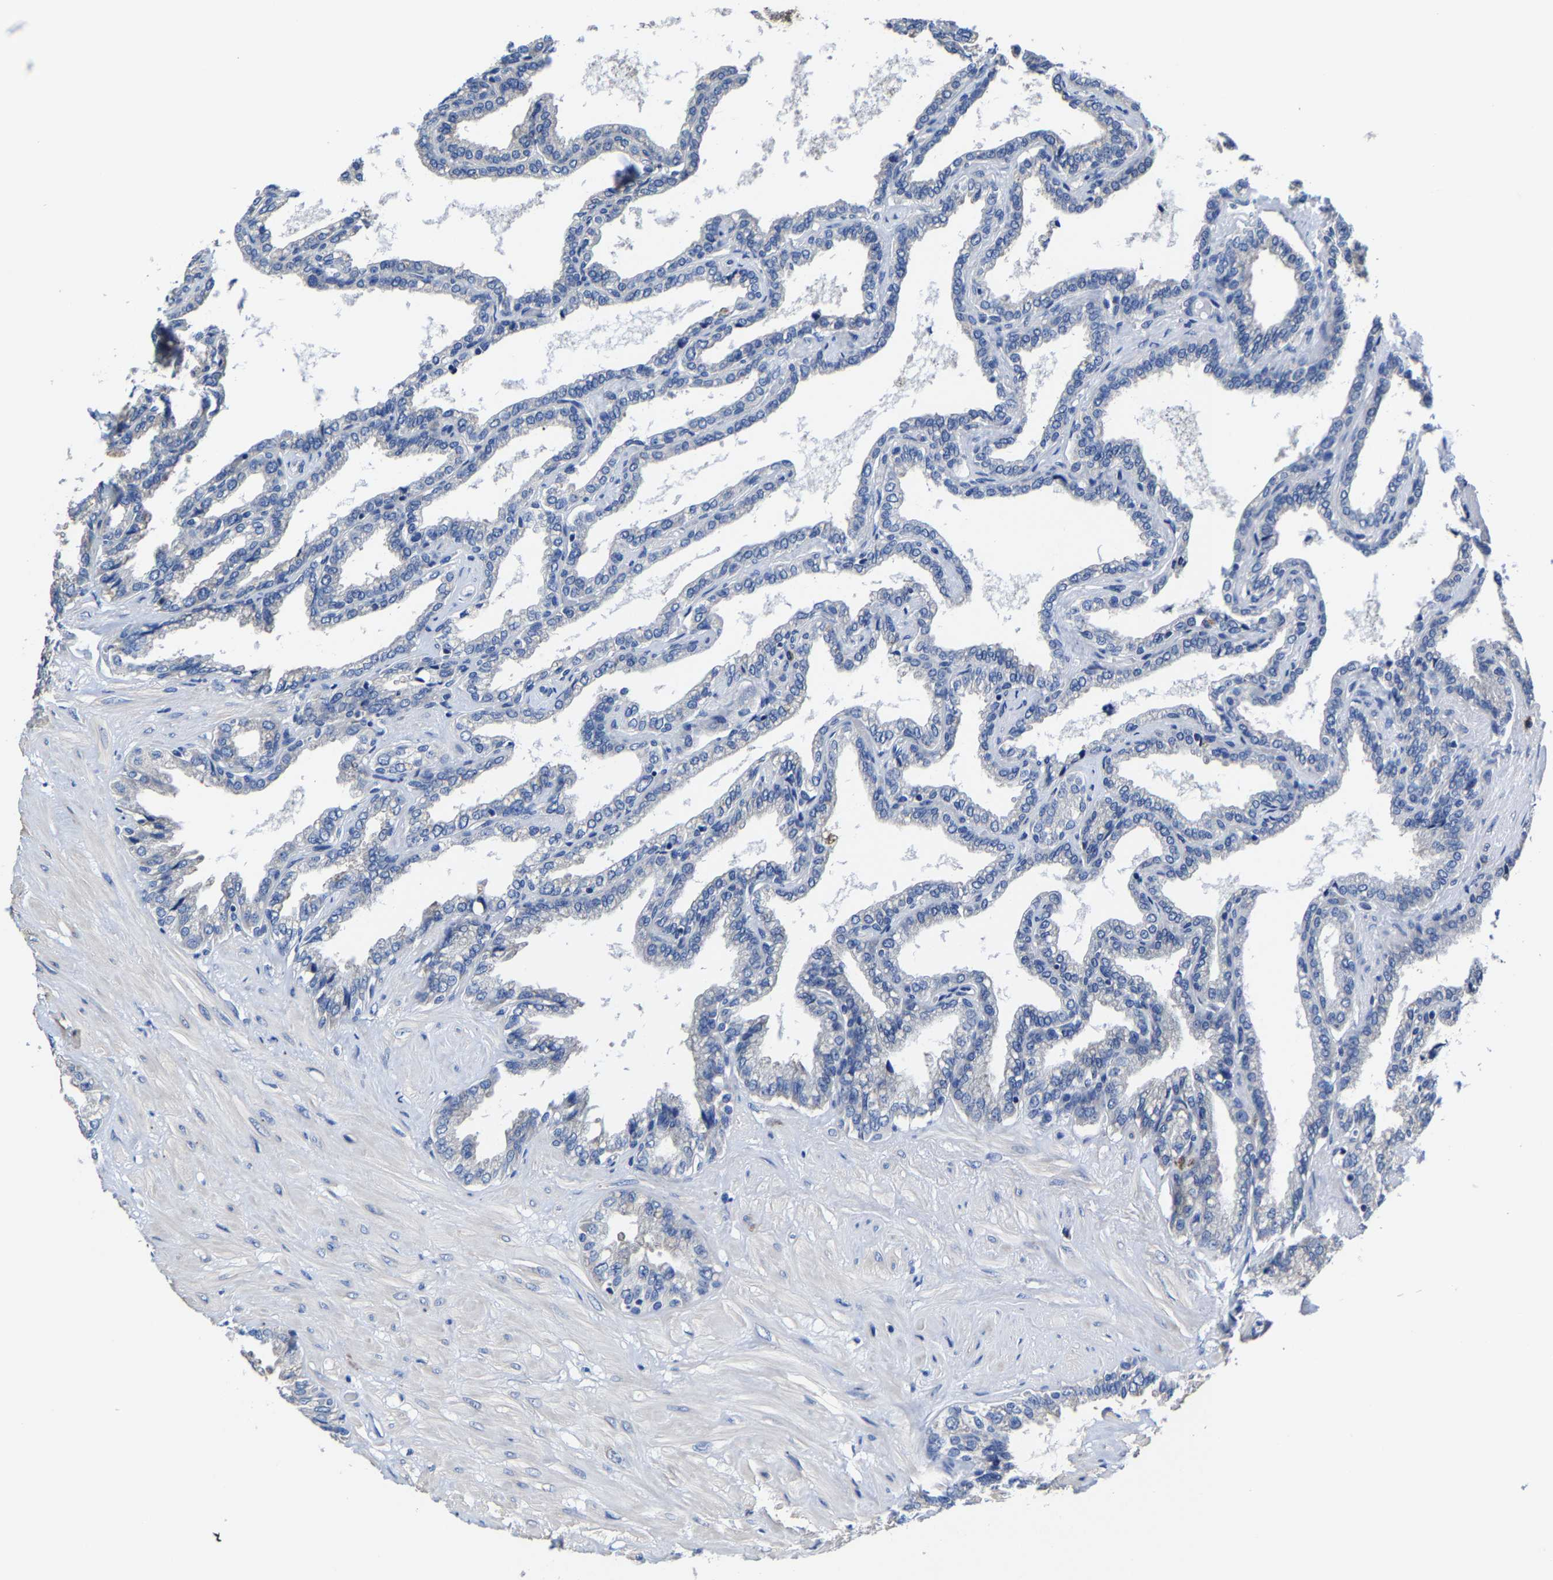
{"staining": {"intensity": "negative", "quantity": "none", "location": "none"}, "tissue": "seminal vesicle", "cell_type": "Glandular cells", "image_type": "normal", "snomed": [{"axis": "morphology", "description": "Normal tissue, NOS"}, {"axis": "topography", "description": "Seminal veicle"}], "caption": "Immunohistochemistry (IHC) photomicrograph of normal seminal vesicle: seminal vesicle stained with DAB (3,3'-diaminobenzidine) displays no significant protein positivity in glandular cells.", "gene": "SRPK2", "patient": {"sex": "male", "age": 46}}